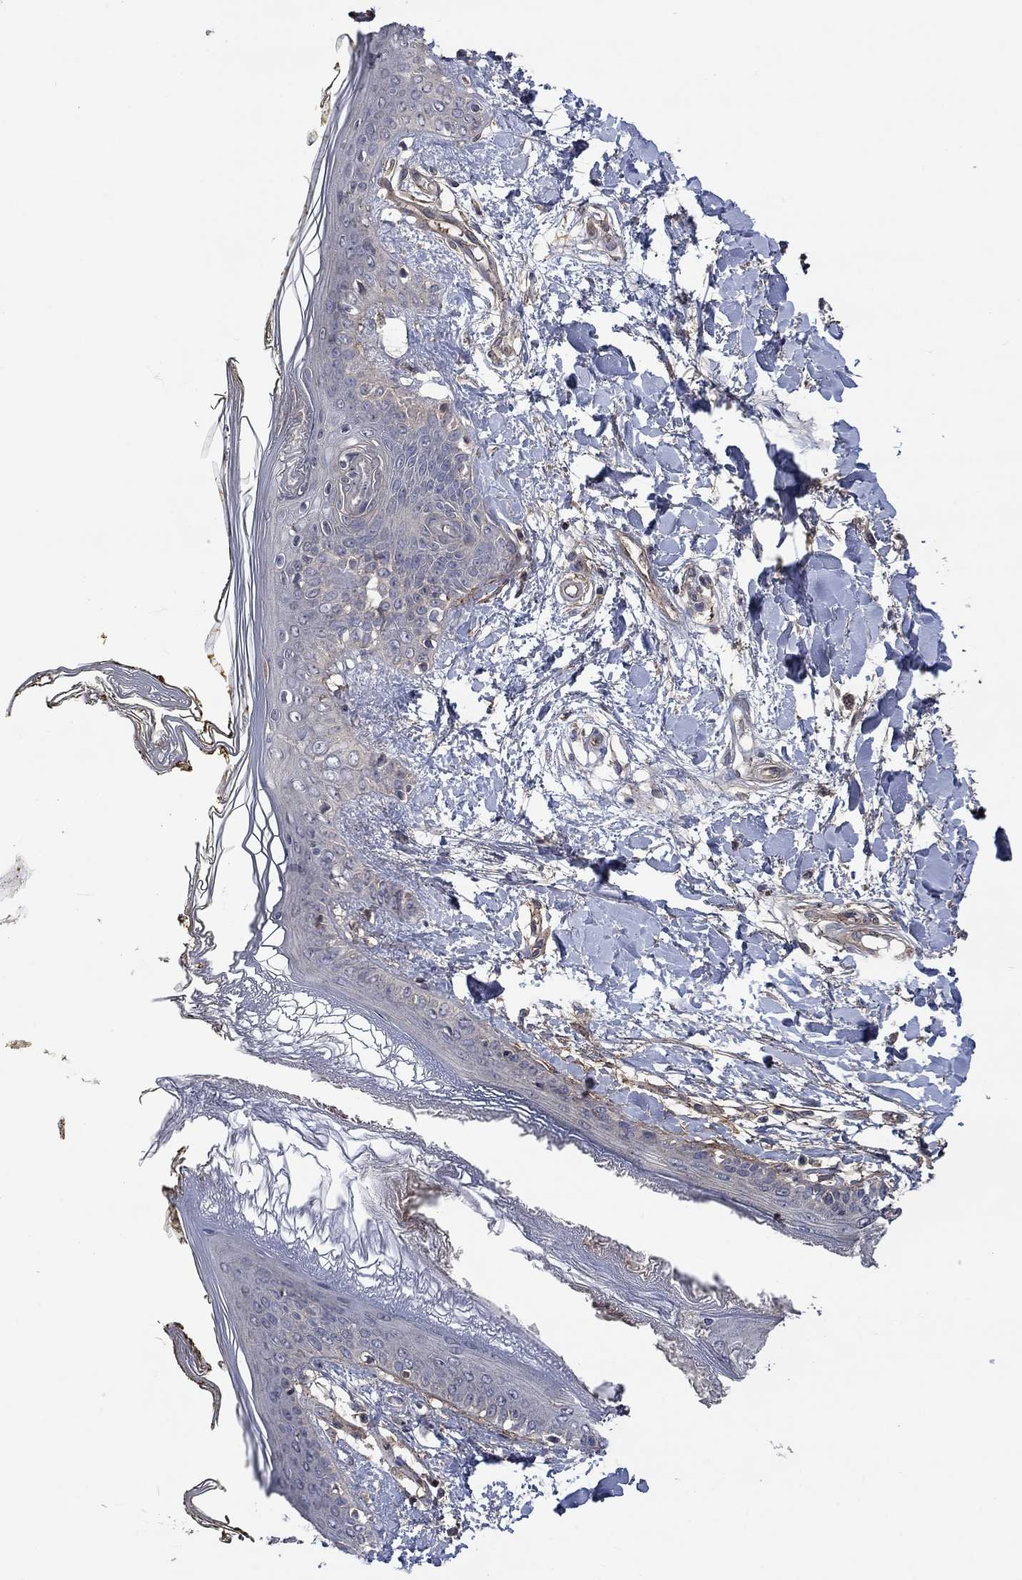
{"staining": {"intensity": "negative", "quantity": "none", "location": "none"}, "tissue": "skin", "cell_type": "Fibroblasts", "image_type": "normal", "snomed": [{"axis": "morphology", "description": "Normal tissue, NOS"}, {"axis": "topography", "description": "Skin"}], "caption": "Protein analysis of unremarkable skin reveals no significant positivity in fibroblasts. Brightfield microscopy of immunohistochemistry stained with DAB (brown) and hematoxylin (blue), captured at high magnification.", "gene": "VCAN", "patient": {"sex": "female", "age": 34}}